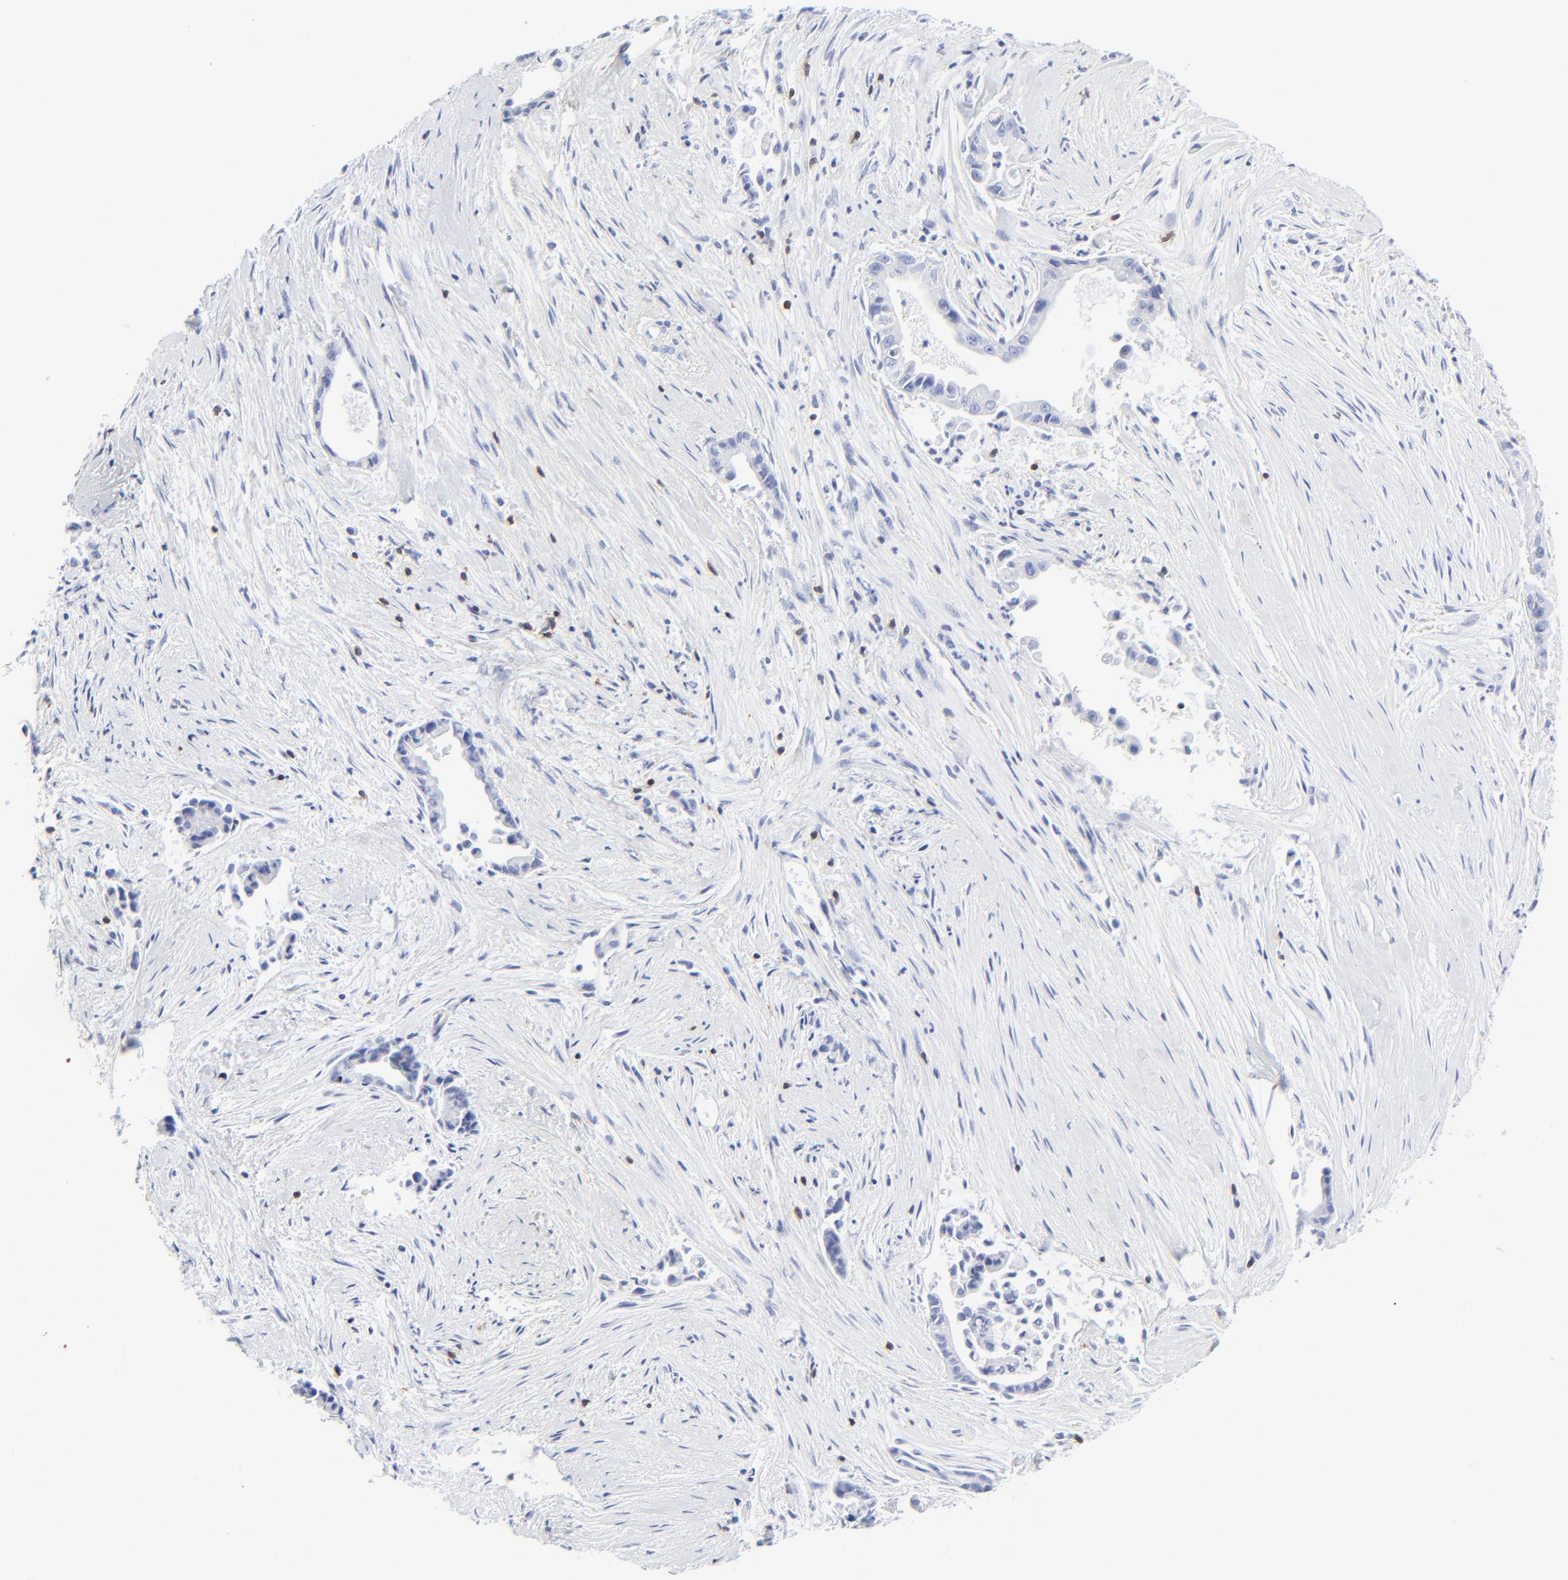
{"staining": {"intensity": "negative", "quantity": "none", "location": "none"}, "tissue": "liver cancer", "cell_type": "Tumor cells", "image_type": "cancer", "snomed": [{"axis": "morphology", "description": "Cholangiocarcinoma"}, {"axis": "topography", "description": "Liver"}], "caption": "Tumor cells are negative for brown protein staining in liver cancer (cholangiocarcinoma).", "gene": "LCK", "patient": {"sex": "female", "age": 55}}